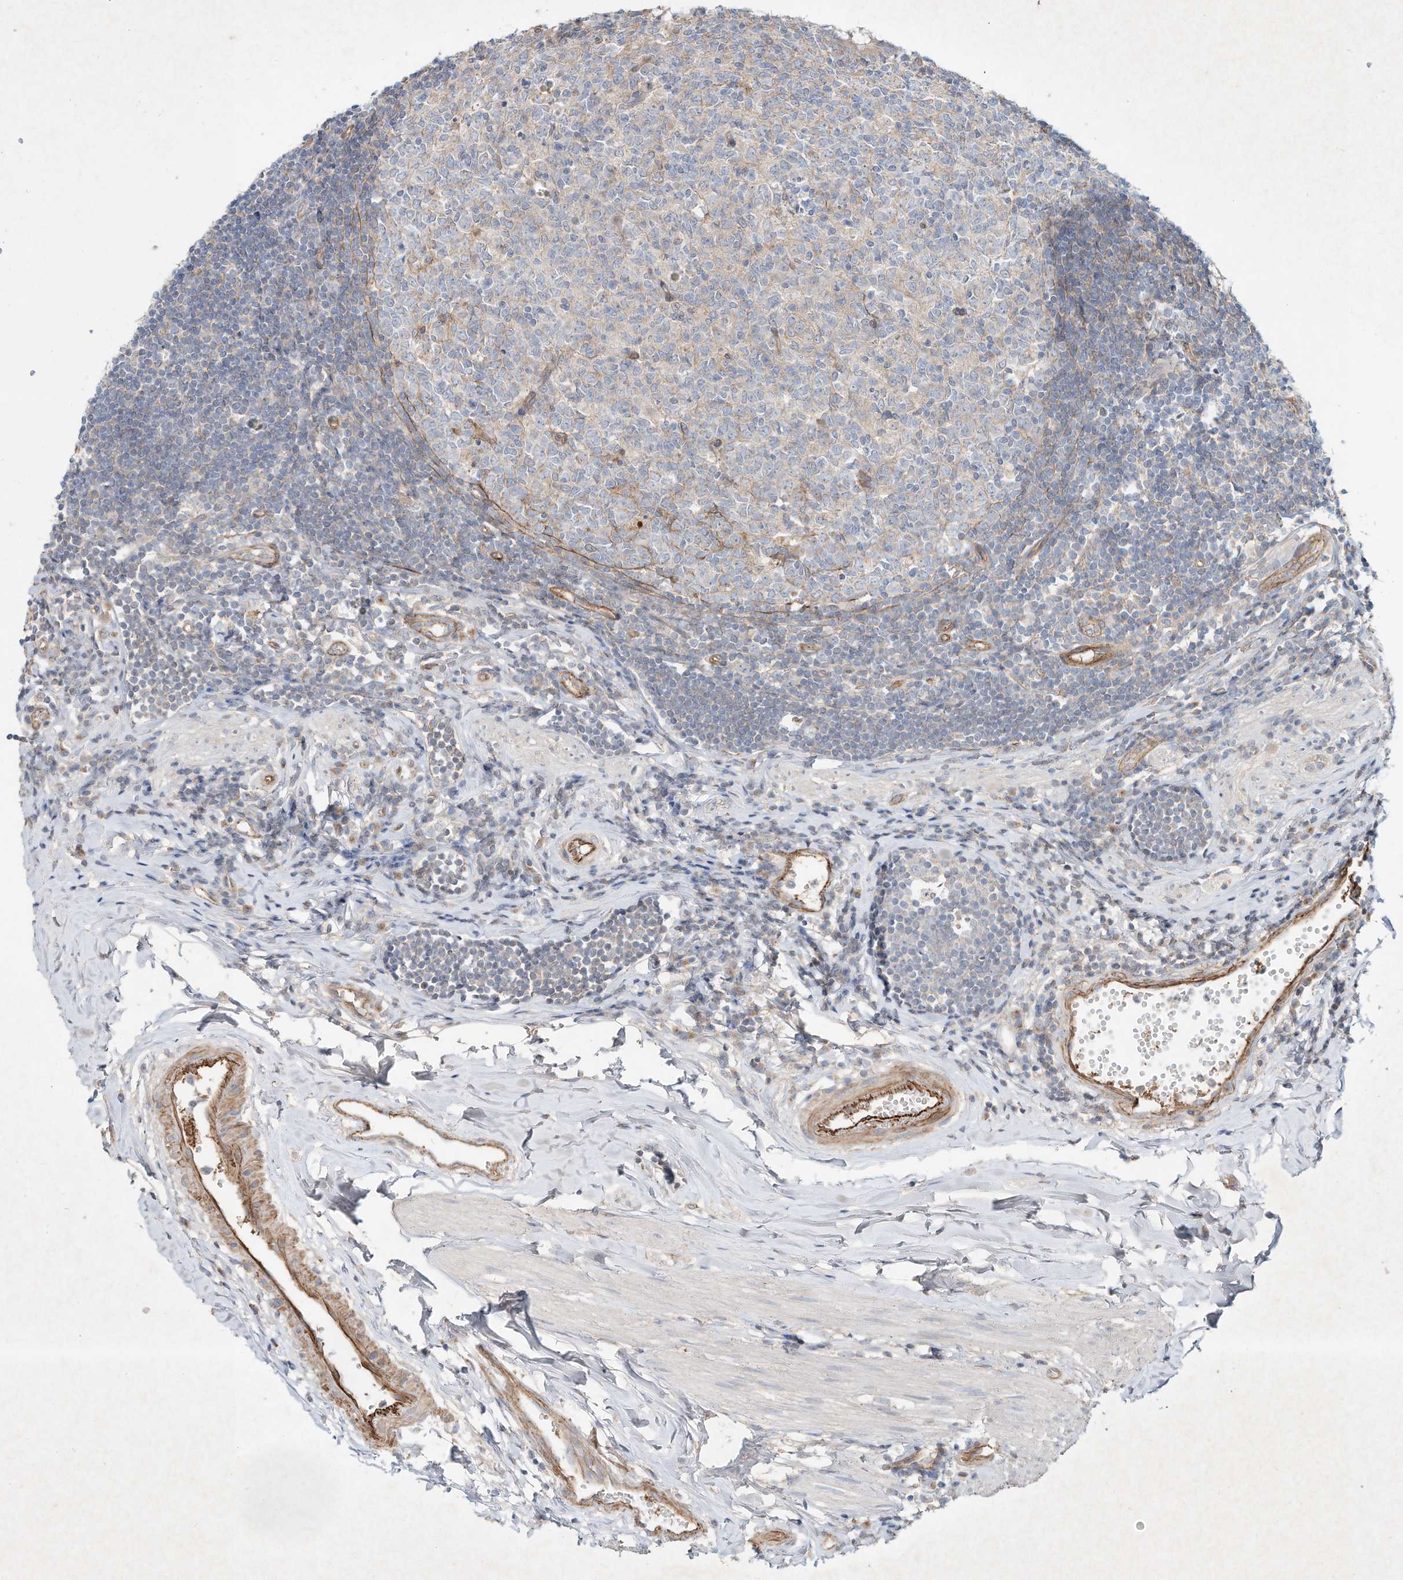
{"staining": {"intensity": "moderate", "quantity": "<25%", "location": "cytoplasmic/membranous"}, "tissue": "appendix", "cell_type": "Glandular cells", "image_type": "normal", "snomed": [{"axis": "morphology", "description": "Normal tissue, NOS"}, {"axis": "topography", "description": "Appendix"}], "caption": "Immunohistochemical staining of normal appendix exhibits moderate cytoplasmic/membranous protein staining in approximately <25% of glandular cells. (brown staining indicates protein expression, while blue staining denotes nuclei).", "gene": "HTR5A", "patient": {"sex": "female", "age": 54}}